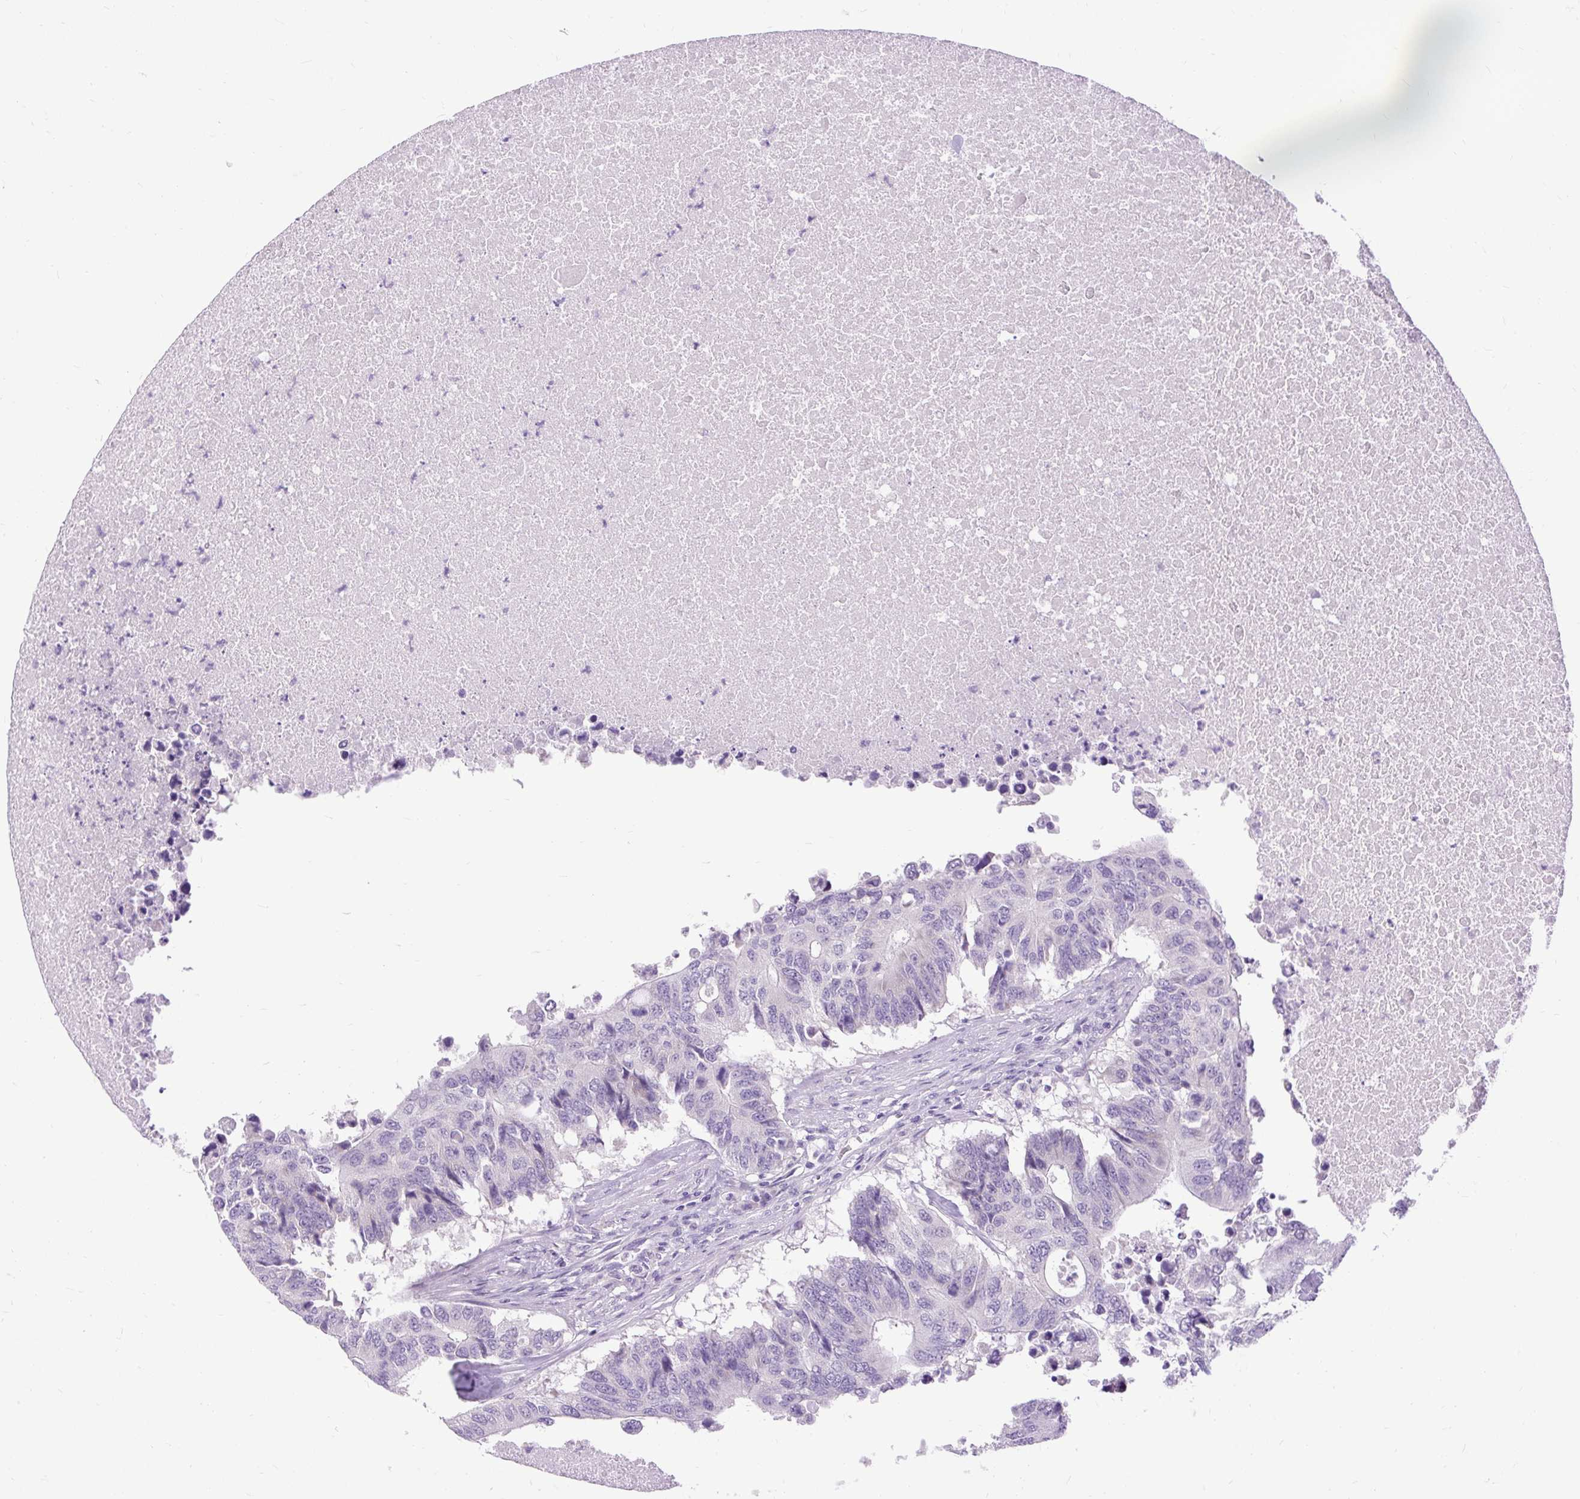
{"staining": {"intensity": "negative", "quantity": "none", "location": "none"}, "tissue": "colorectal cancer", "cell_type": "Tumor cells", "image_type": "cancer", "snomed": [{"axis": "morphology", "description": "Adenocarcinoma, NOS"}, {"axis": "topography", "description": "Colon"}], "caption": "Tumor cells are negative for protein expression in human colorectal cancer. Nuclei are stained in blue.", "gene": "FABP7", "patient": {"sex": "male", "age": 71}}